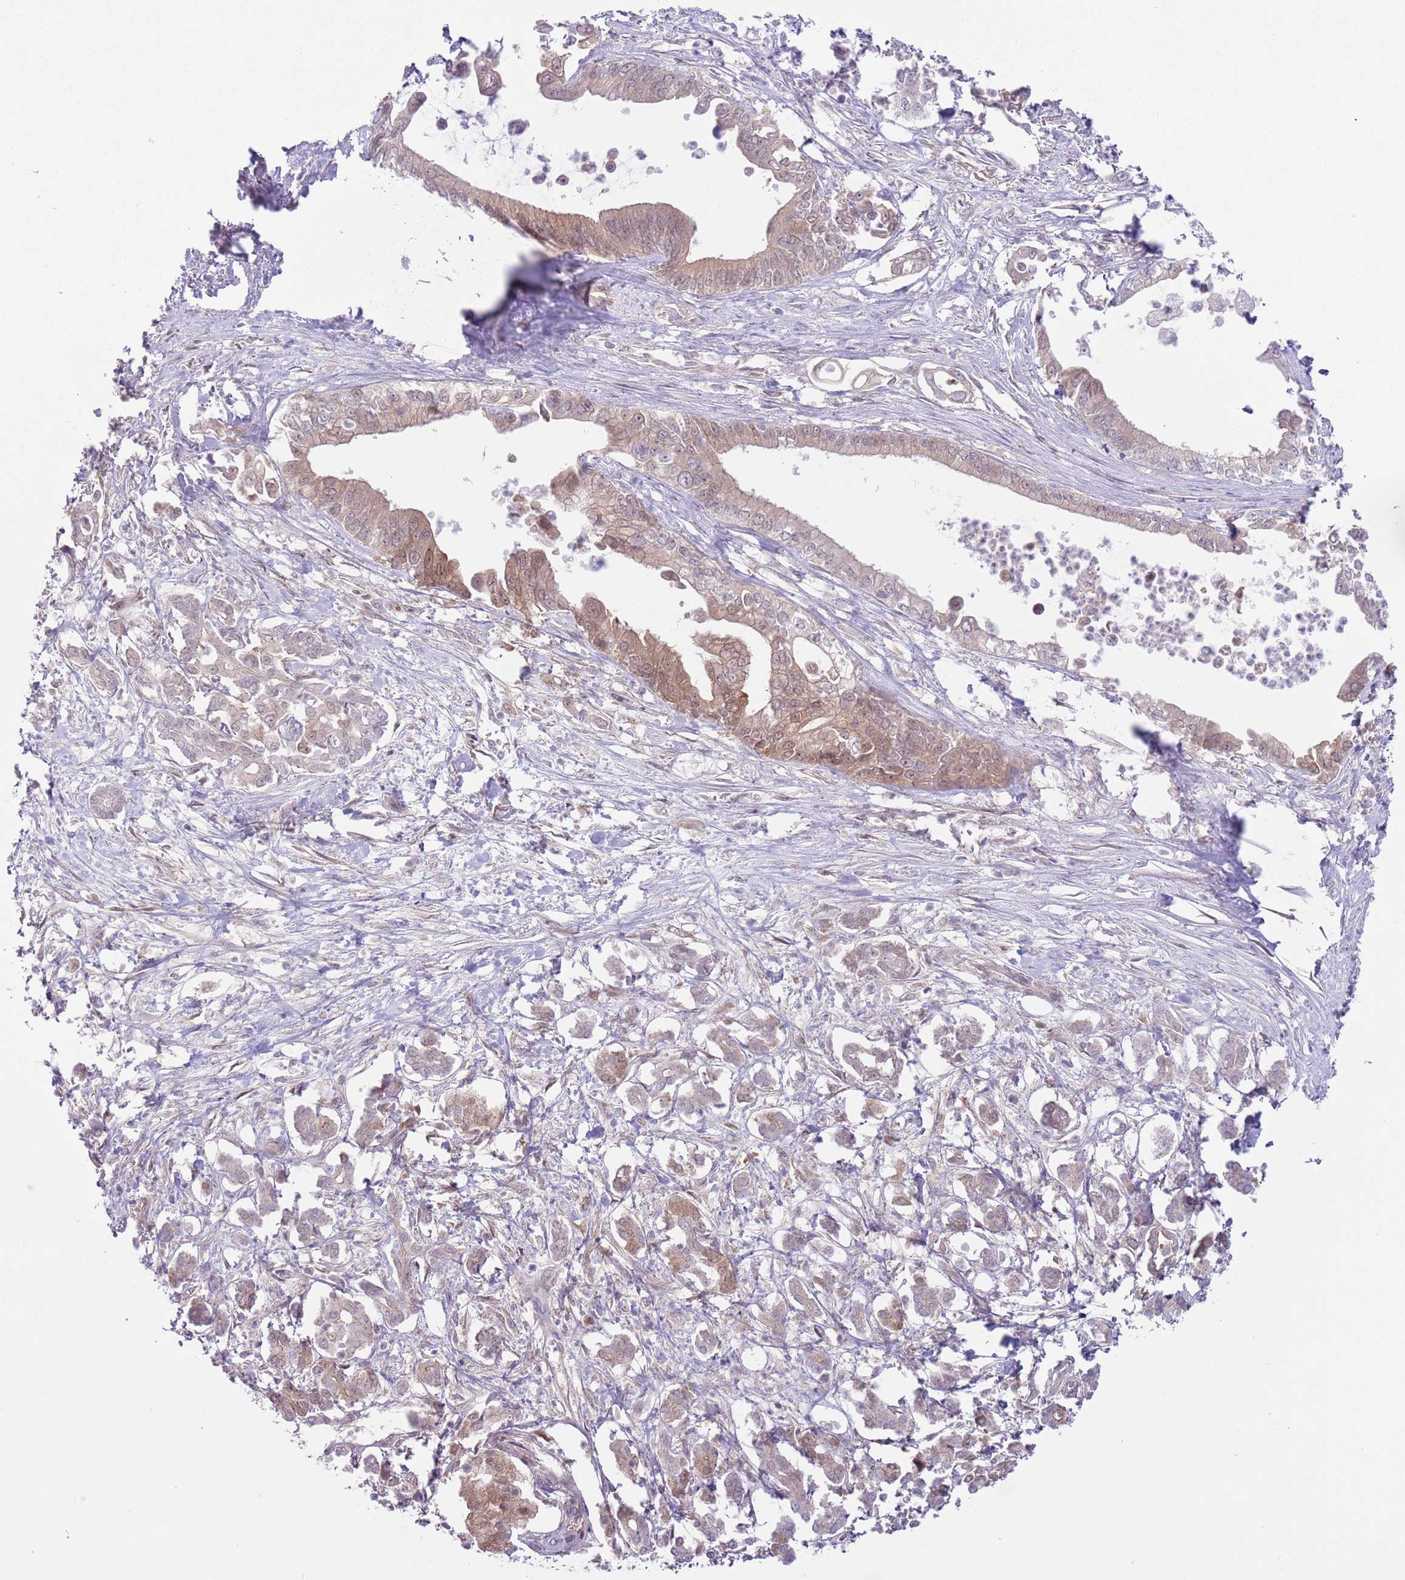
{"staining": {"intensity": "weak", "quantity": "25%-75%", "location": "cytoplasmic/membranous"}, "tissue": "pancreatic cancer", "cell_type": "Tumor cells", "image_type": "cancer", "snomed": [{"axis": "morphology", "description": "Adenocarcinoma, NOS"}, {"axis": "topography", "description": "Pancreas"}], "caption": "IHC staining of pancreatic adenocarcinoma, which displays low levels of weak cytoplasmic/membranous positivity in about 25%-75% of tumor cells indicating weak cytoplasmic/membranous protein expression. The staining was performed using DAB (brown) for protein detection and nuclei were counterstained in hematoxylin (blue).", "gene": "COPE", "patient": {"sex": "male", "age": 61}}